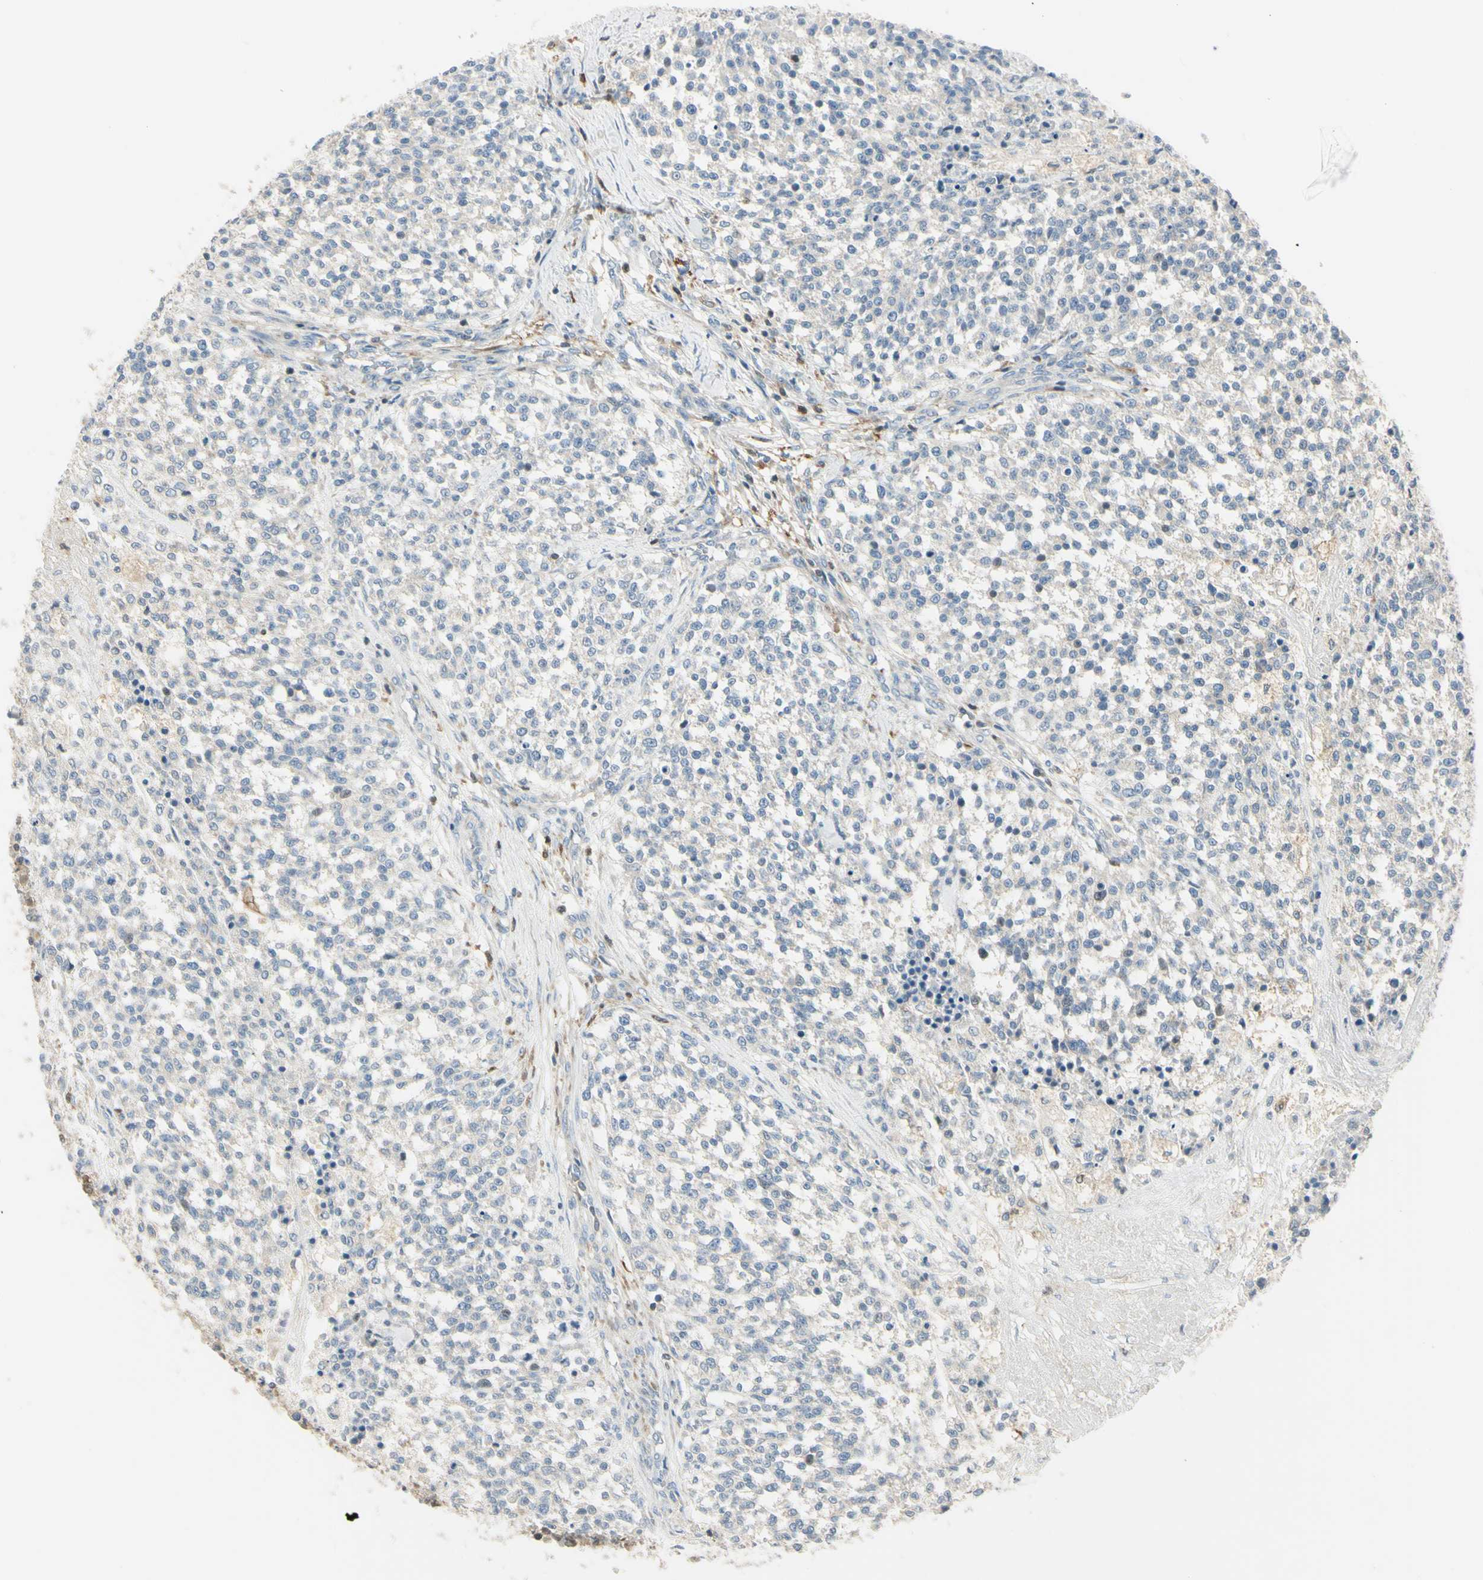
{"staining": {"intensity": "weak", "quantity": ">75%", "location": "cytoplasmic/membranous"}, "tissue": "testis cancer", "cell_type": "Tumor cells", "image_type": "cancer", "snomed": [{"axis": "morphology", "description": "Seminoma, NOS"}, {"axis": "topography", "description": "Testis"}], "caption": "IHC image of human testis cancer stained for a protein (brown), which demonstrates low levels of weak cytoplasmic/membranous expression in about >75% of tumor cells.", "gene": "CYRIB", "patient": {"sex": "male", "age": 59}}